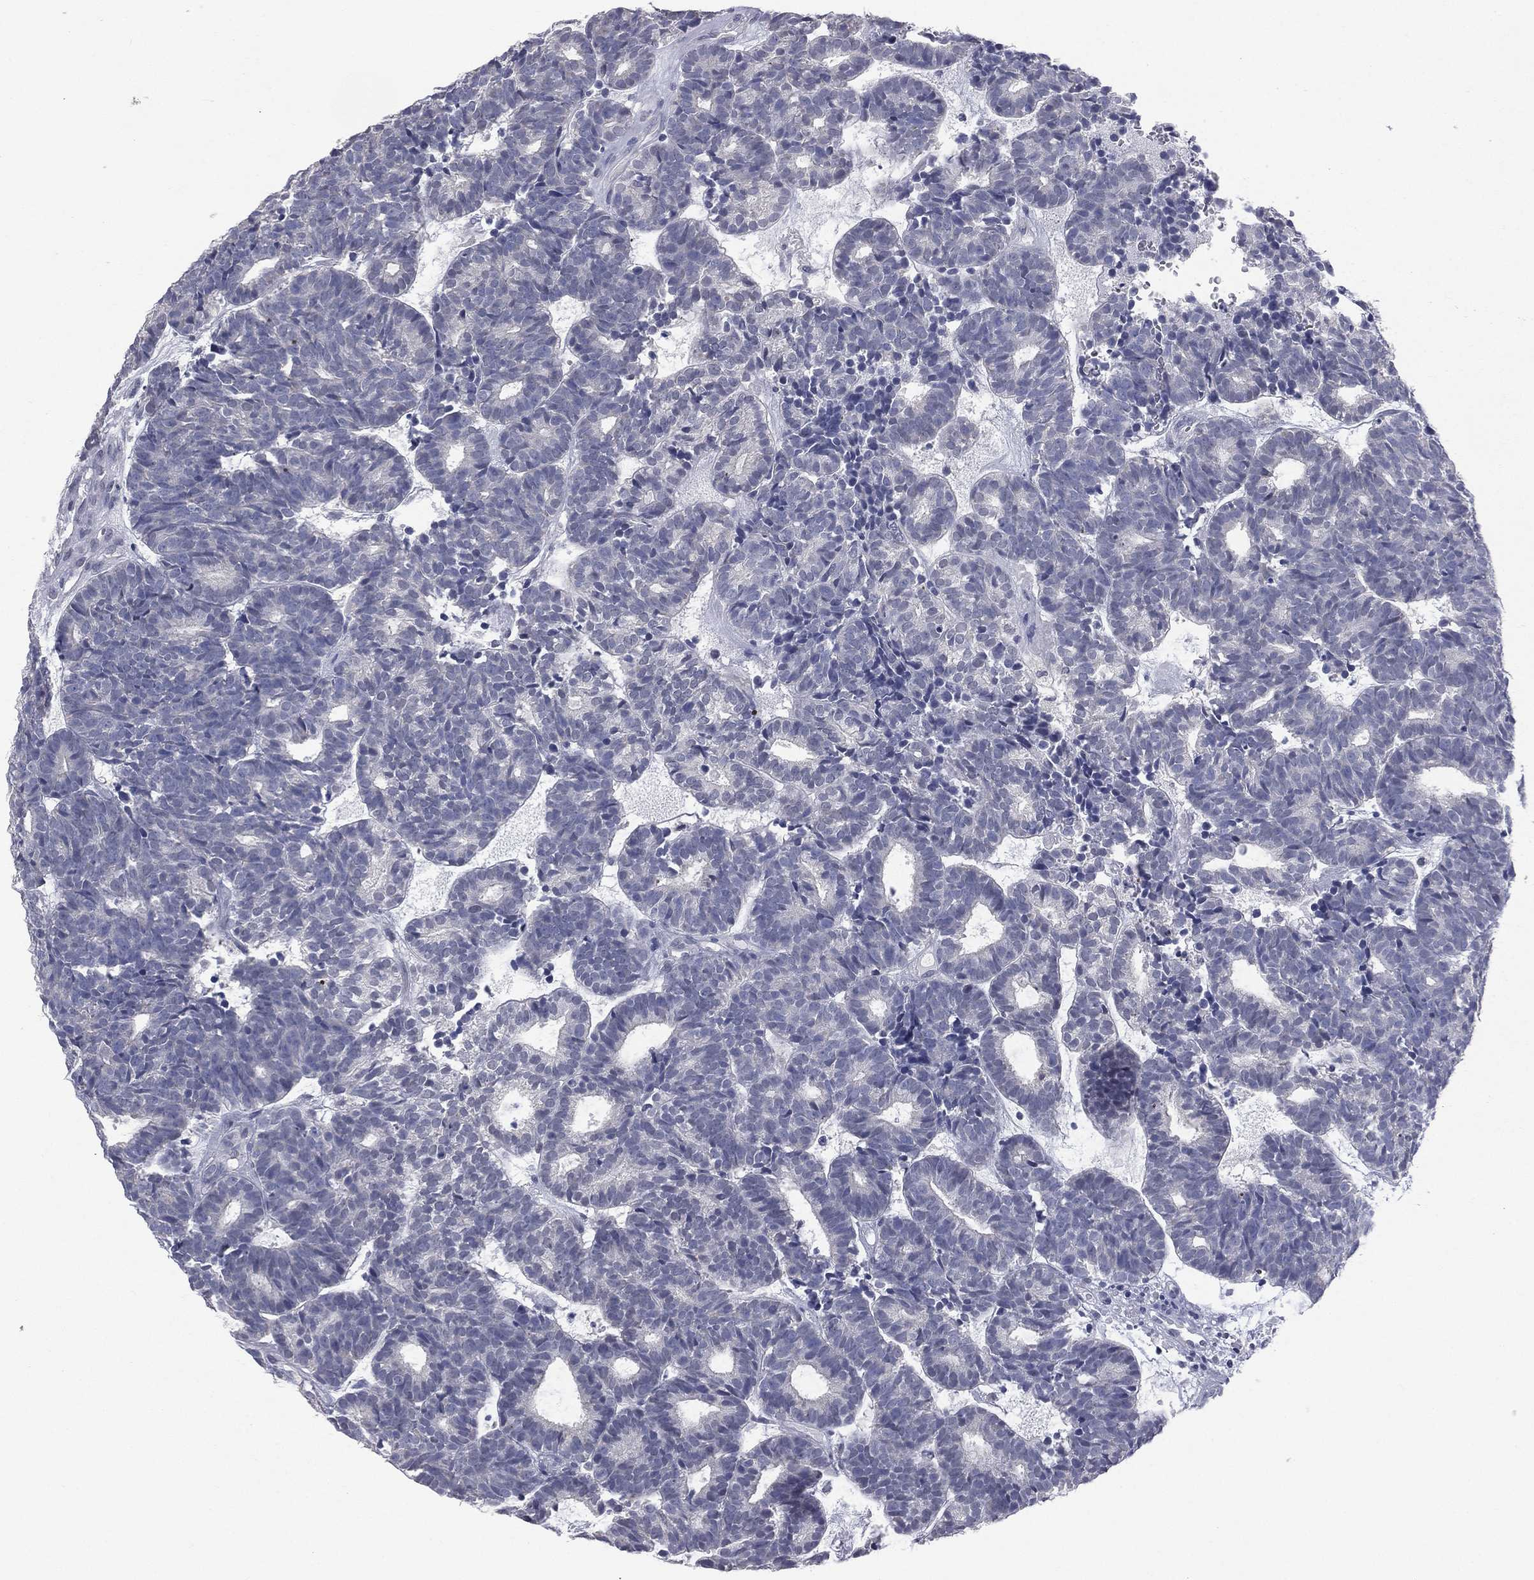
{"staining": {"intensity": "negative", "quantity": "none", "location": "none"}, "tissue": "head and neck cancer", "cell_type": "Tumor cells", "image_type": "cancer", "snomed": [{"axis": "morphology", "description": "Adenocarcinoma, NOS"}, {"axis": "topography", "description": "Head-Neck"}], "caption": "A micrograph of head and neck cancer (adenocarcinoma) stained for a protein exhibits no brown staining in tumor cells.", "gene": "DMKN", "patient": {"sex": "female", "age": 81}}